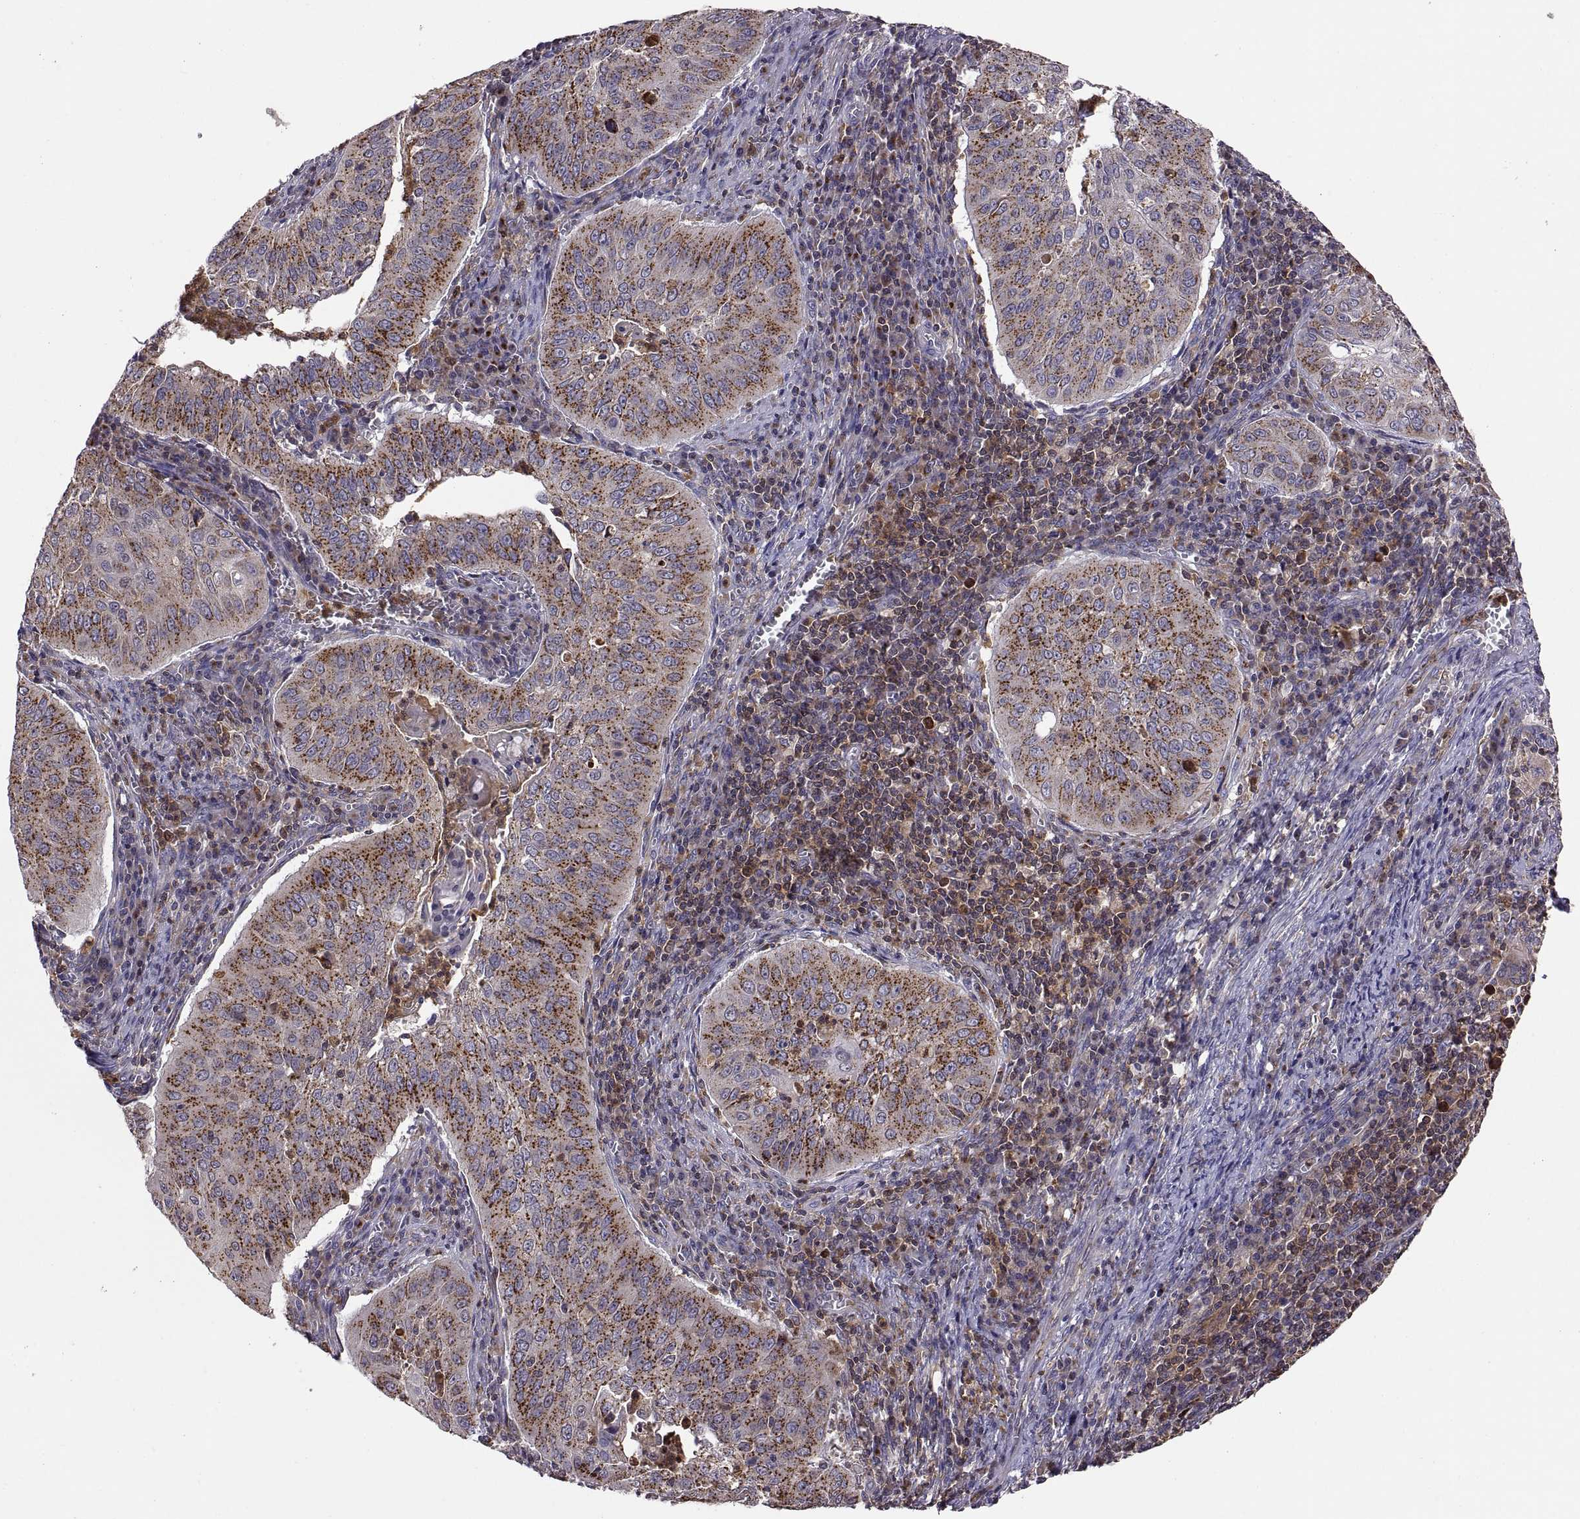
{"staining": {"intensity": "strong", "quantity": ">75%", "location": "cytoplasmic/membranous"}, "tissue": "cervical cancer", "cell_type": "Tumor cells", "image_type": "cancer", "snomed": [{"axis": "morphology", "description": "Squamous cell carcinoma, NOS"}, {"axis": "topography", "description": "Cervix"}], "caption": "Human cervical squamous cell carcinoma stained for a protein (brown) reveals strong cytoplasmic/membranous positive positivity in approximately >75% of tumor cells.", "gene": "ACAP1", "patient": {"sex": "female", "age": 39}}